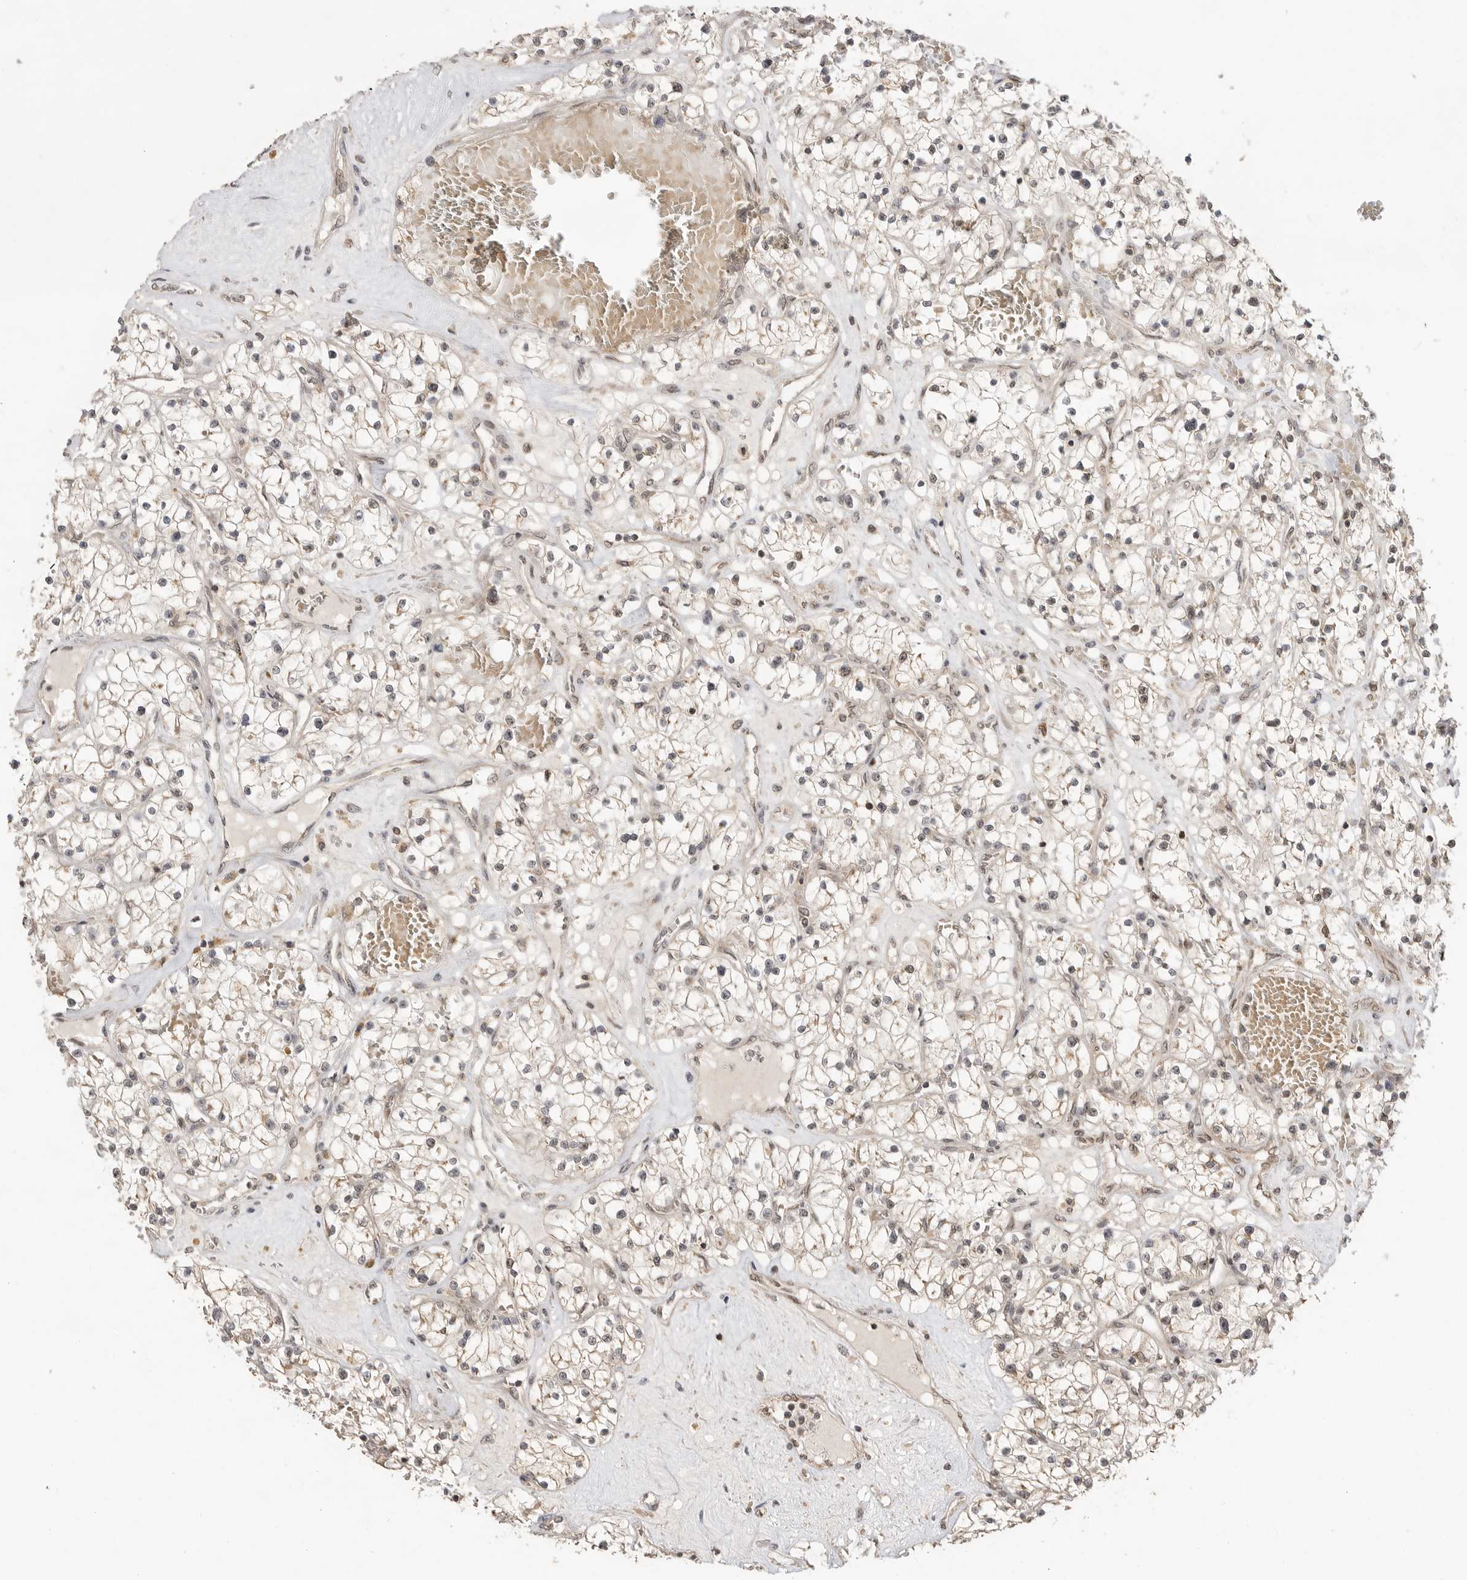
{"staining": {"intensity": "weak", "quantity": "<25%", "location": "cytoplasmic/membranous"}, "tissue": "renal cancer", "cell_type": "Tumor cells", "image_type": "cancer", "snomed": [{"axis": "morphology", "description": "Normal tissue, NOS"}, {"axis": "morphology", "description": "Adenocarcinoma, NOS"}, {"axis": "topography", "description": "Kidney"}], "caption": "DAB (3,3'-diaminobenzidine) immunohistochemical staining of adenocarcinoma (renal) displays no significant expression in tumor cells.", "gene": "ALKAL1", "patient": {"sex": "male", "age": 68}}